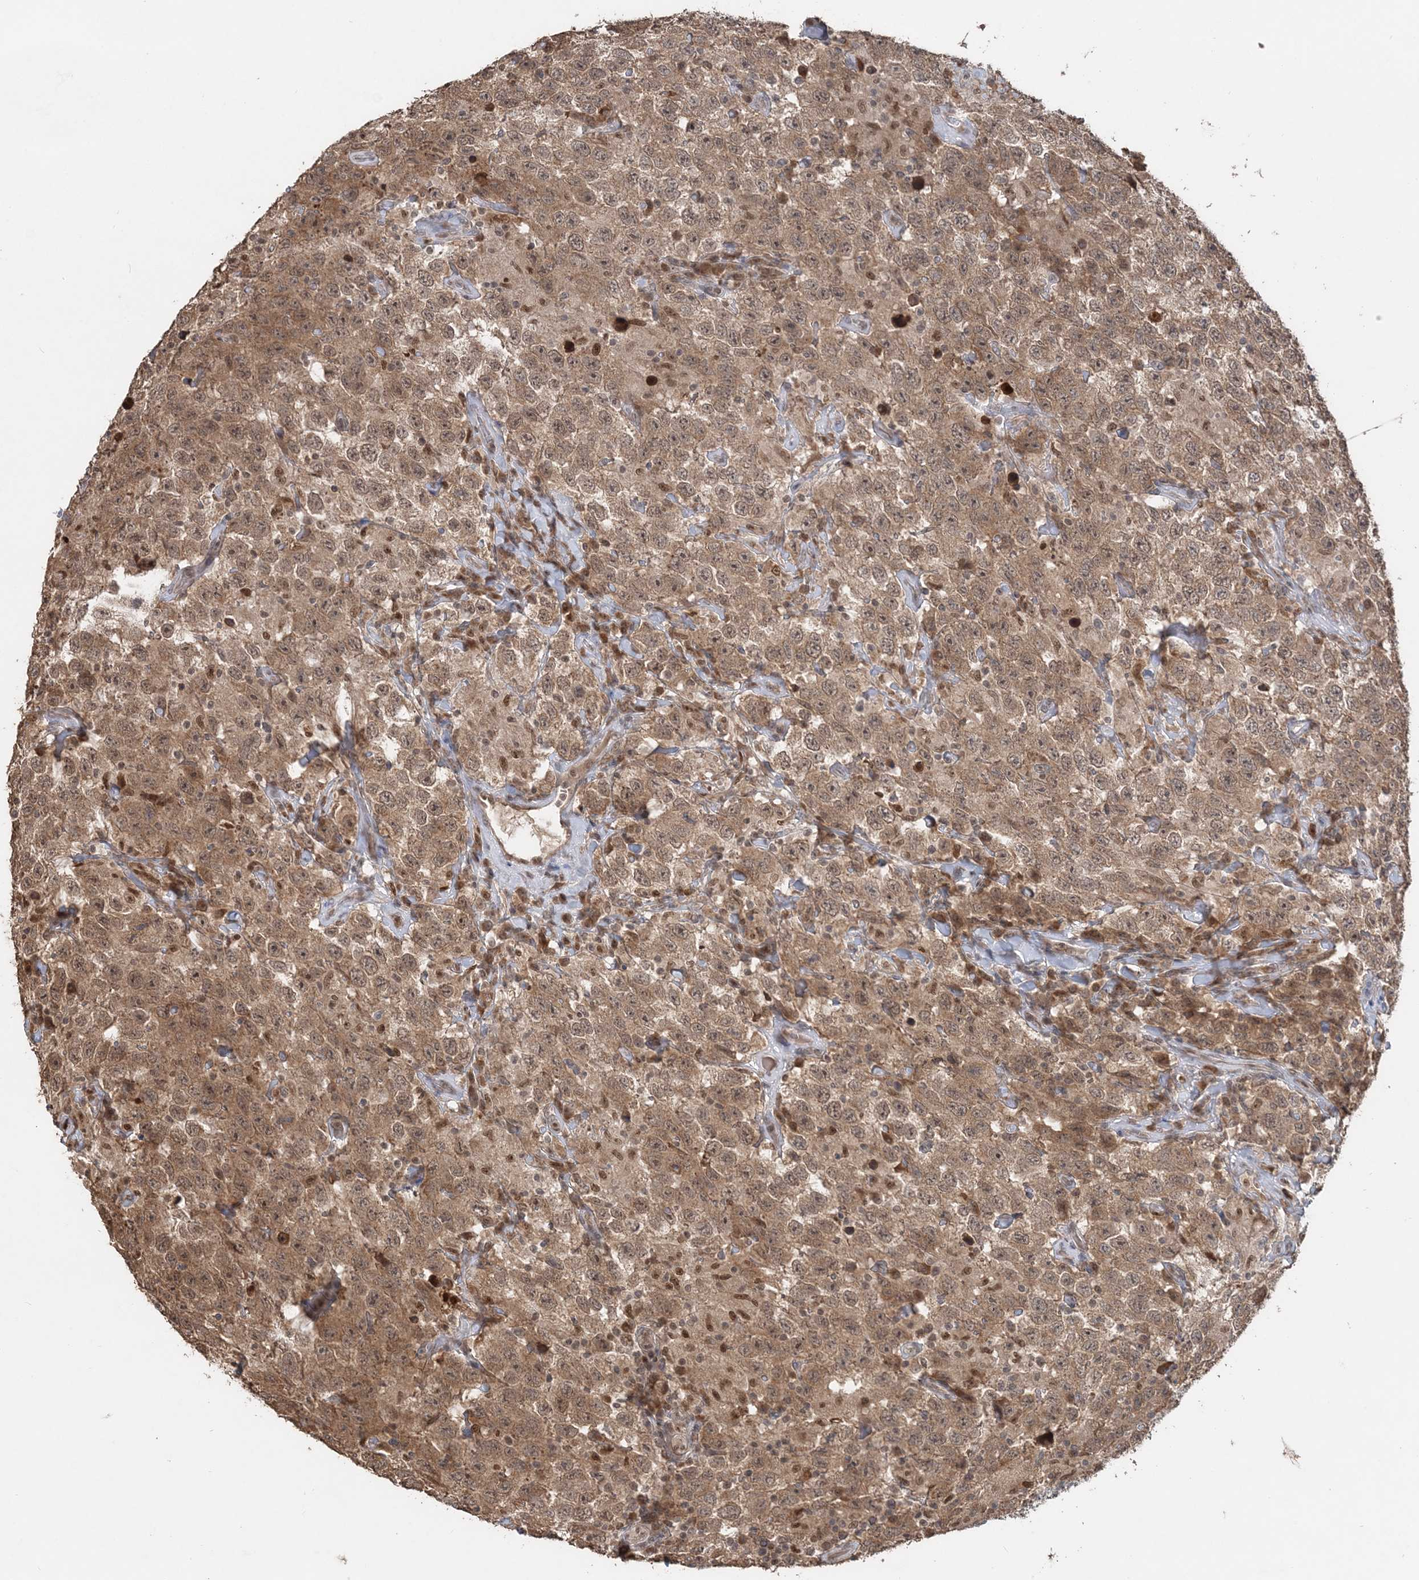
{"staining": {"intensity": "moderate", "quantity": ">75%", "location": "cytoplasmic/membranous,nuclear"}, "tissue": "testis cancer", "cell_type": "Tumor cells", "image_type": "cancer", "snomed": [{"axis": "morphology", "description": "Seminoma, NOS"}, {"axis": "topography", "description": "Testis"}], "caption": "Immunohistochemistry (IHC) staining of testis cancer (seminoma), which demonstrates medium levels of moderate cytoplasmic/membranous and nuclear staining in approximately >75% of tumor cells indicating moderate cytoplasmic/membranous and nuclear protein positivity. The staining was performed using DAB (brown) for protein detection and nuclei were counterstained in hematoxylin (blue).", "gene": "SLU7", "patient": {"sex": "male", "age": 41}}